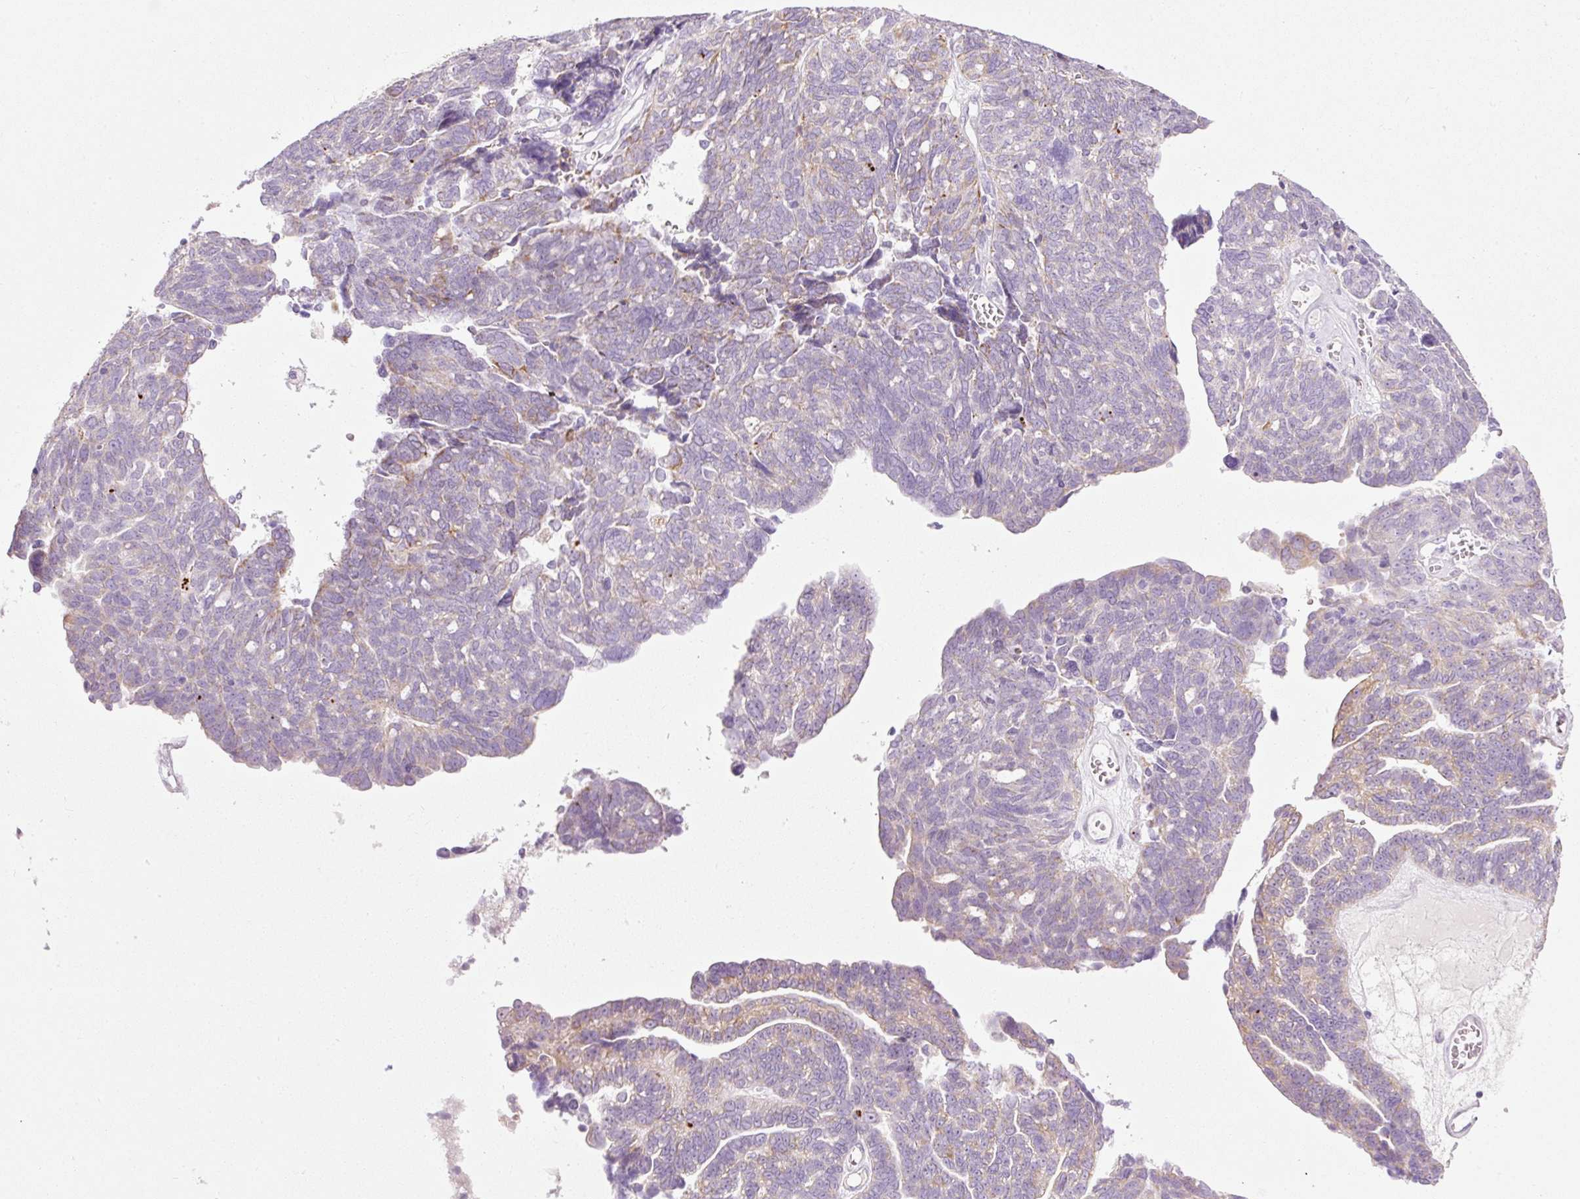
{"staining": {"intensity": "weak", "quantity": "<25%", "location": "cytoplasmic/membranous"}, "tissue": "ovarian cancer", "cell_type": "Tumor cells", "image_type": "cancer", "snomed": [{"axis": "morphology", "description": "Cystadenocarcinoma, serous, NOS"}, {"axis": "topography", "description": "Ovary"}], "caption": "The image reveals no staining of tumor cells in ovarian serous cystadenocarcinoma.", "gene": "CARD16", "patient": {"sex": "female", "age": 79}}